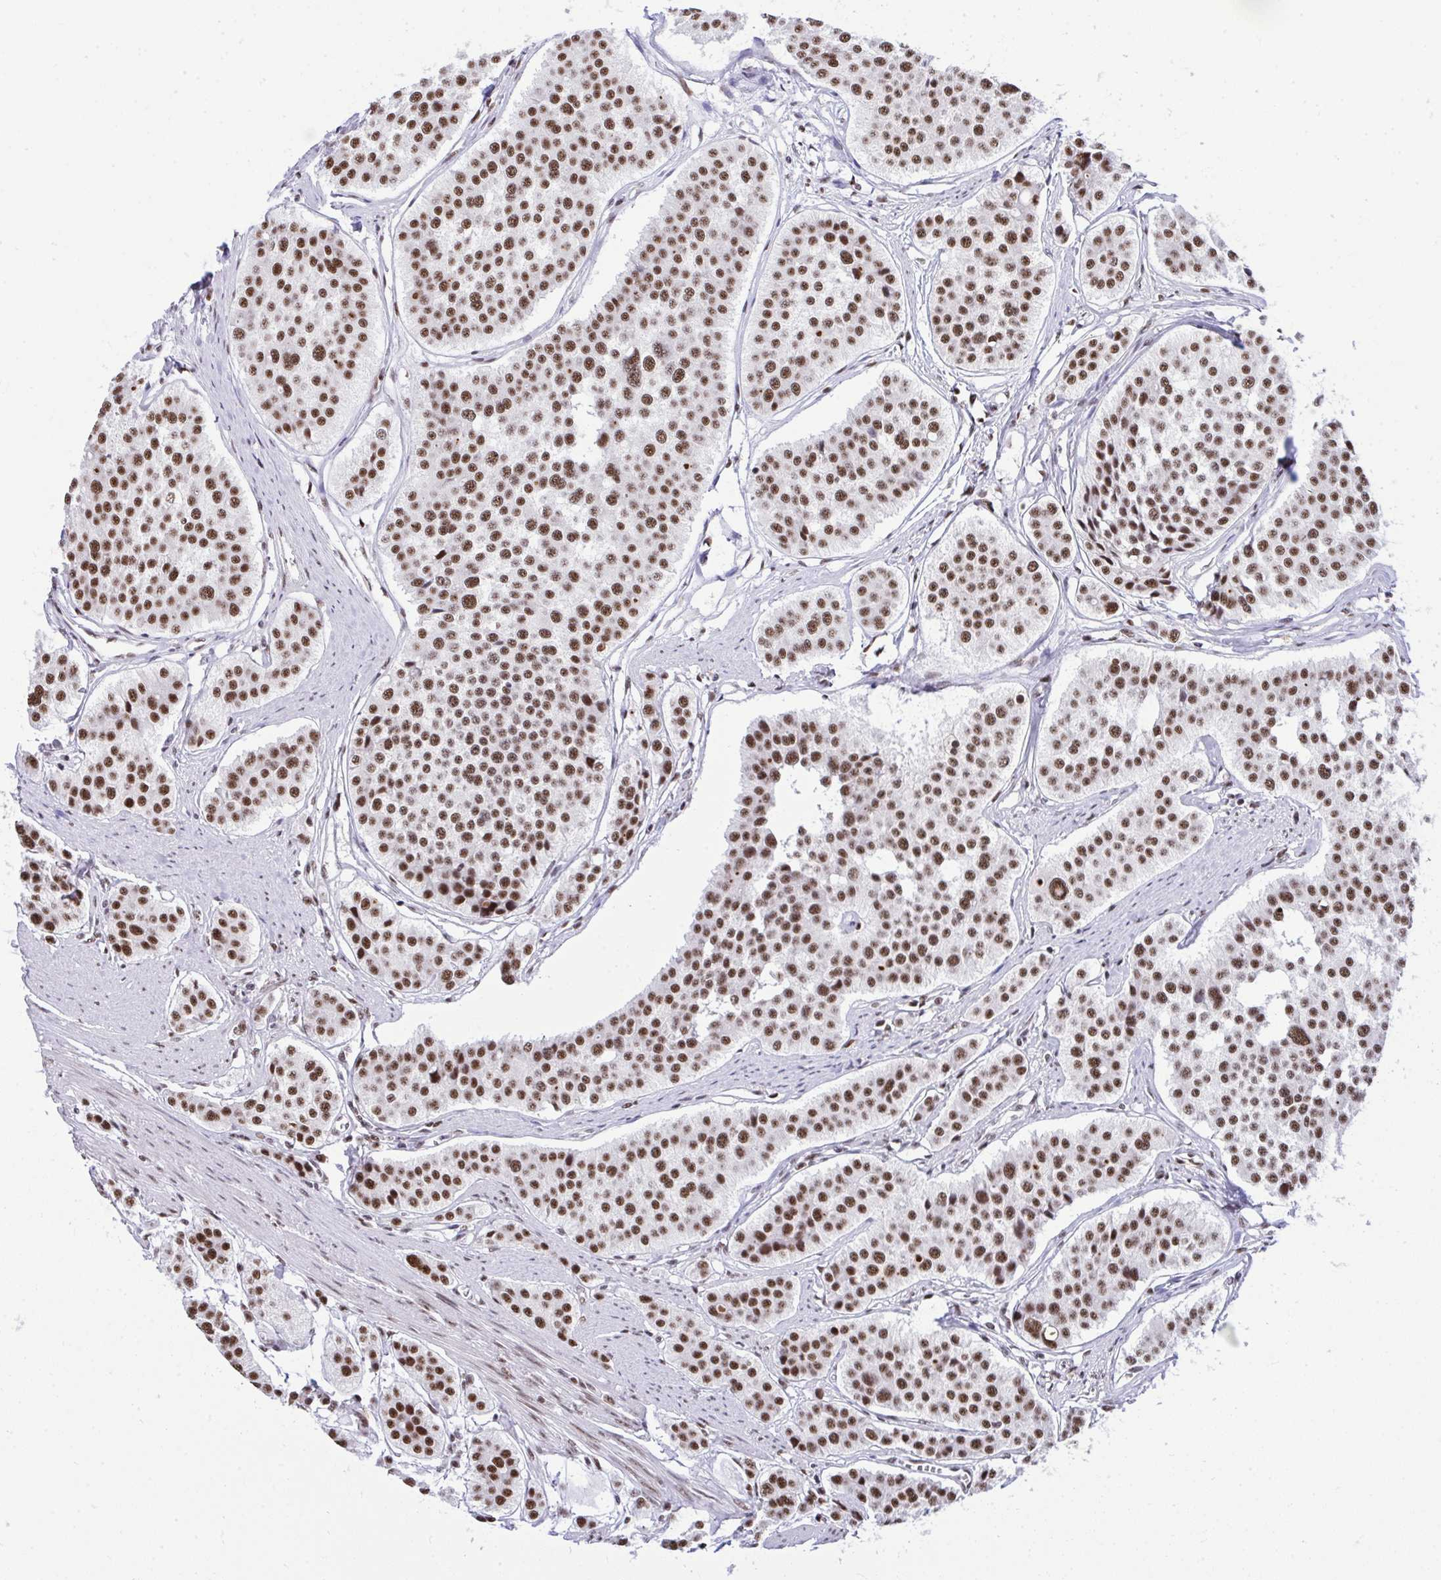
{"staining": {"intensity": "moderate", "quantity": ">75%", "location": "nuclear"}, "tissue": "carcinoid", "cell_type": "Tumor cells", "image_type": "cancer", "snomed": [{"axis": "morphology", "description": "Carcinoid, malignant, NOS"}, {"axis": "topography", "description": "Small intestine"}], "caption": "Immunohistochemical staining of carcinoid (malignant) shows medium levels of moderate nuclear protein expression in approximately >75% of tumor cells.", "gene": "PRPF19", "patient": {"sex": "male", "age": 60}}